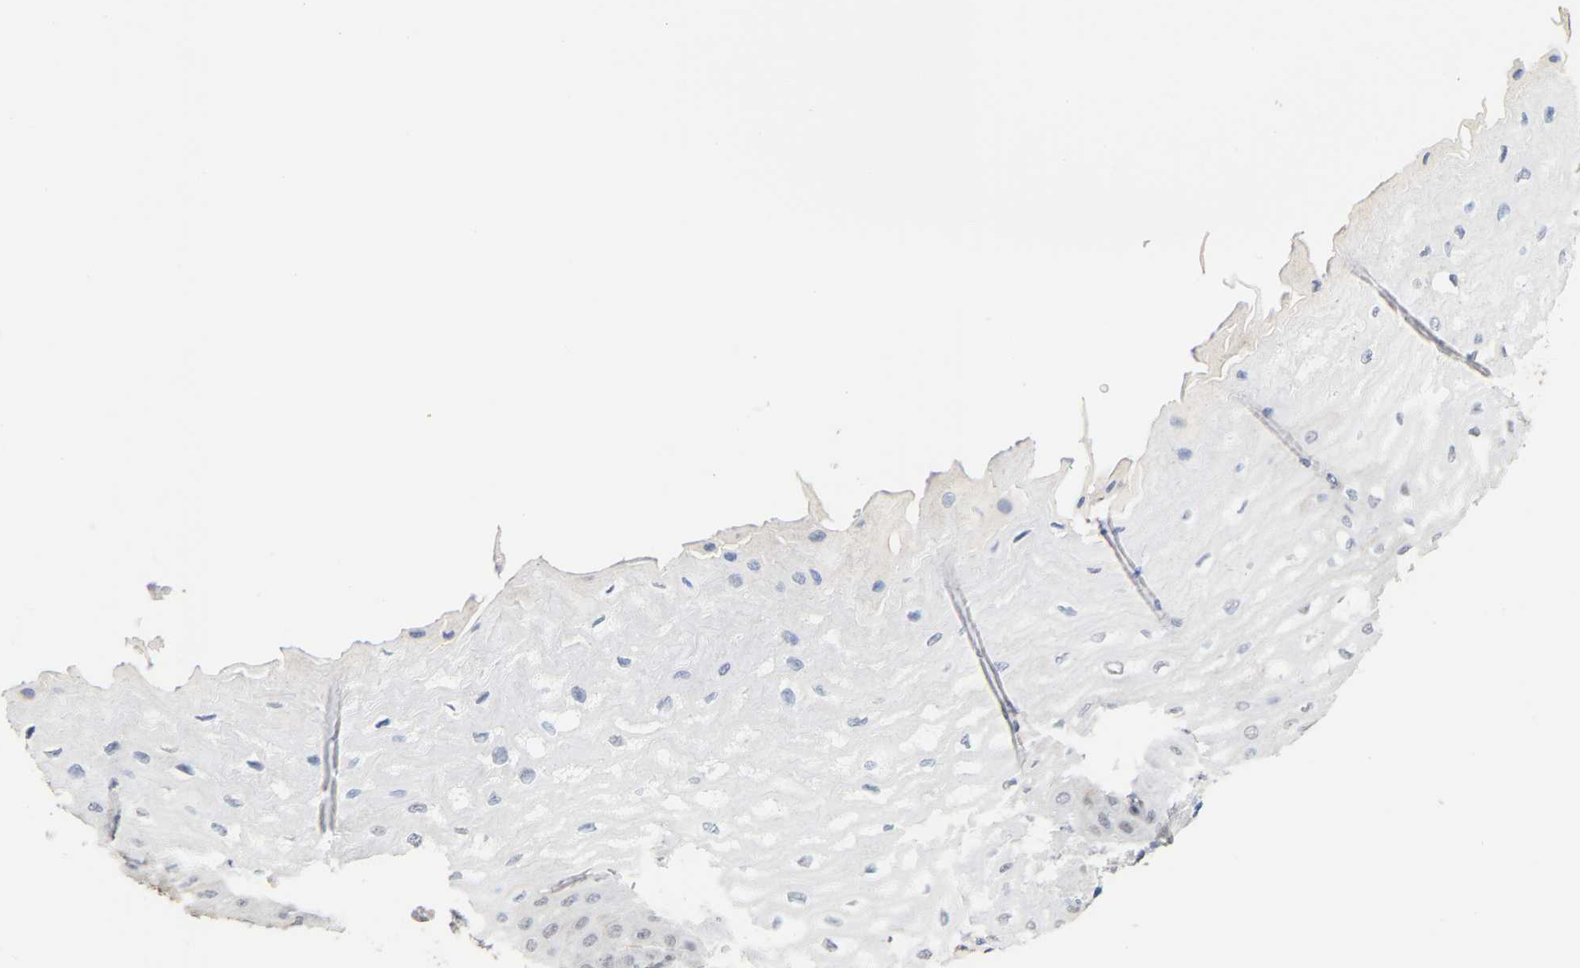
{"staining": {"intensity": "weak", "quantity": "<25%", "location": "nuclear"}, "tissue": "esophagus", "cell_type": "Squamous epithelial cells", "image_type": "normal", "snomed": [{"axis": "morphology", "description": "Normal tissue, NOS"}, {"axis": "topography", "description": "Esophagus"}], "caption": "Normal esophagus was stained to show a protein in brown. There is no significant positivity in squamous epithelial cells. The staining was performed using DAB (3,3'-diaminobenzidine) to visualize the protein expression in brown, while the nuclei were stained in blue with hematoxylin (Magnification: 20x).", "gene": "AMPH", "patient": {"sex": "male", "age": 54}}